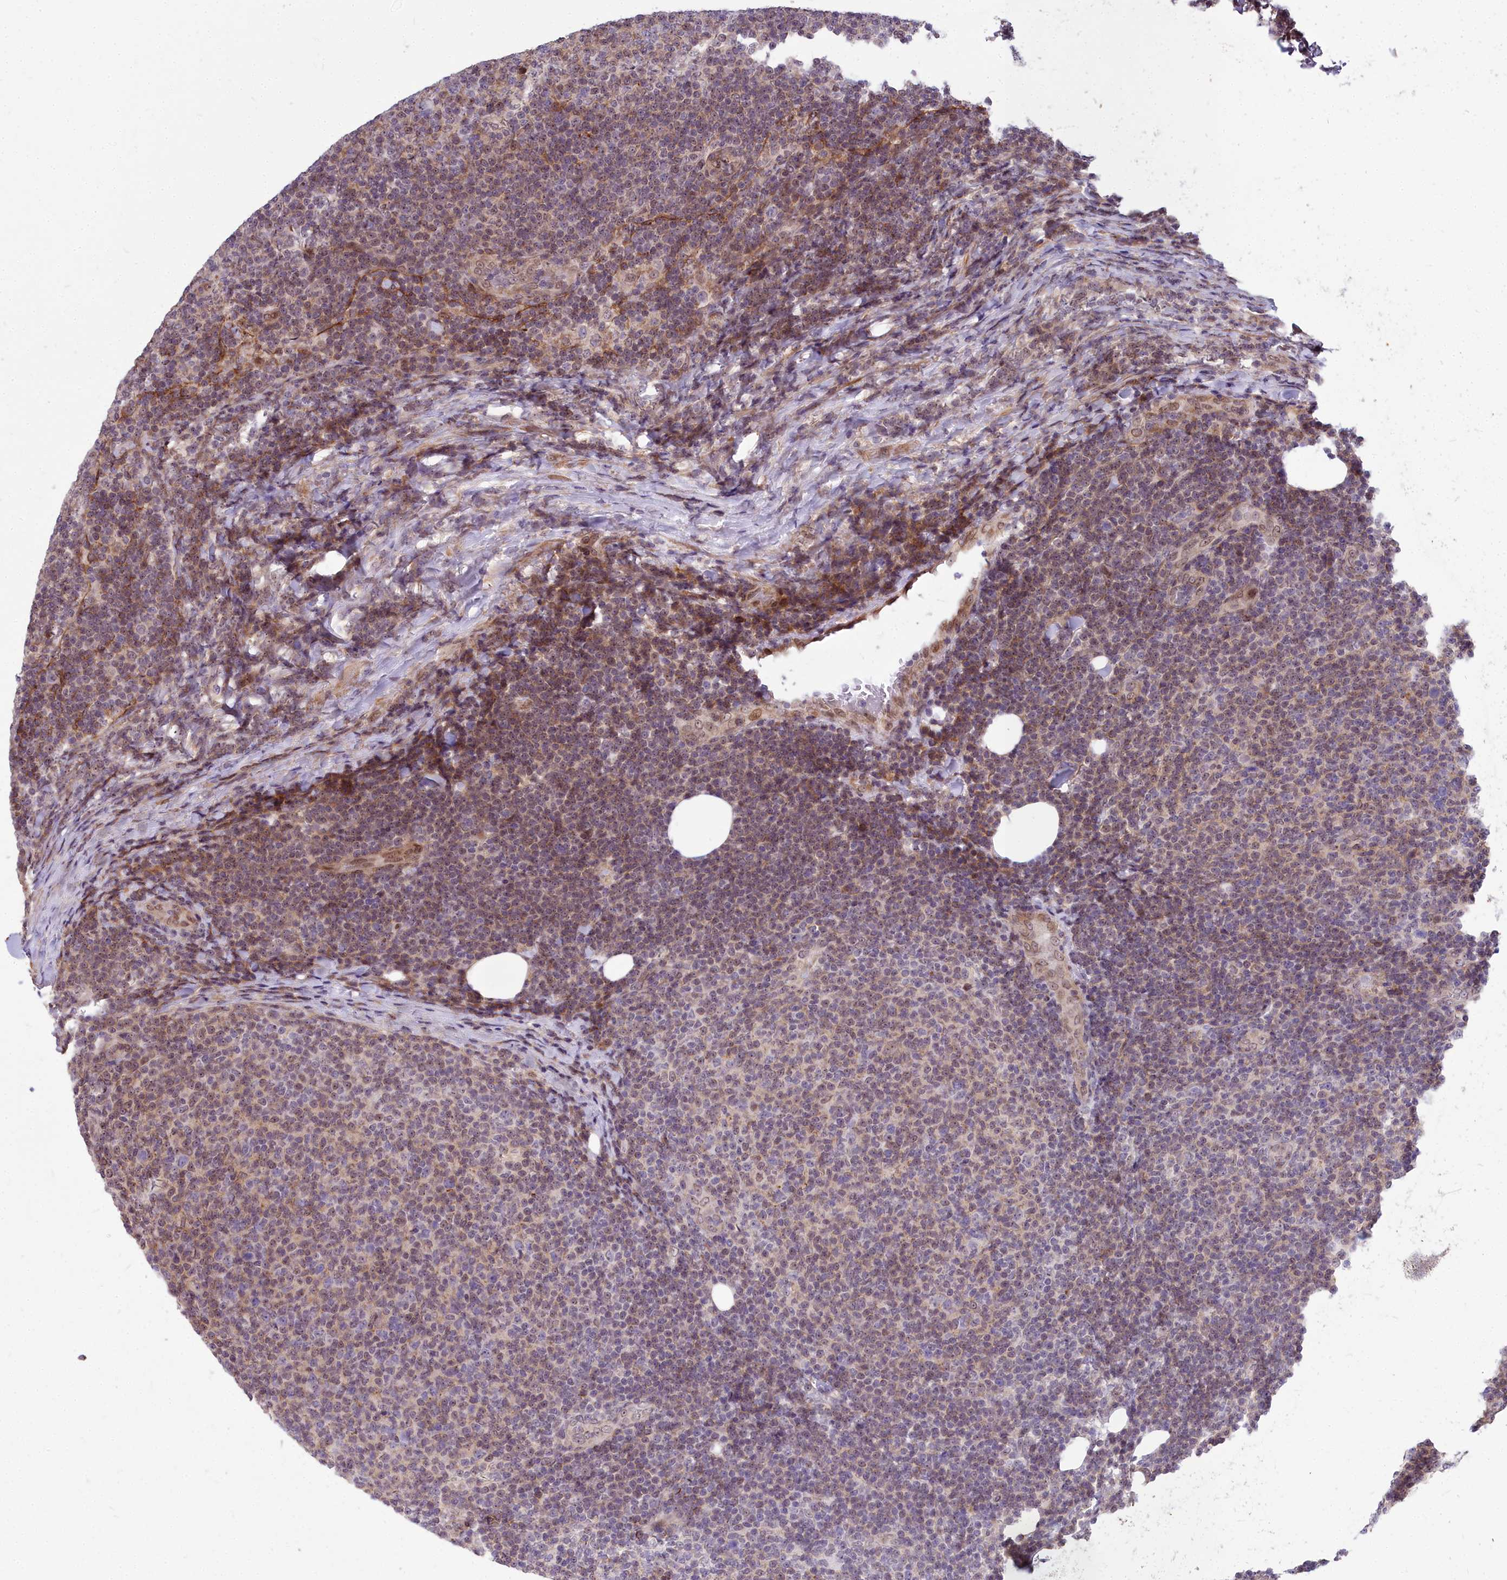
{"staining": {"intensity": "weak", "quantity": "25%-75%", "location": "nuclear"}, "tissue": "lymphoma", "cell_type": "Tumor cells", "image_type": "cancer", "snomed": [{"axis": "morphology", "description": "Malignant lymphoma, non-Hodgkin's type, Low grade"}, {"axis": "topography", "description": "Lymph node"}], "caption": "Protein expression analysis of human malignant lymphoma, non-Hodgkin's type (low-grade) reveals weak nuclear staining in about 25%-75% of tumor cells.", "gene": "ABCB8", "patient": {"sex": "male", "age": 66}}